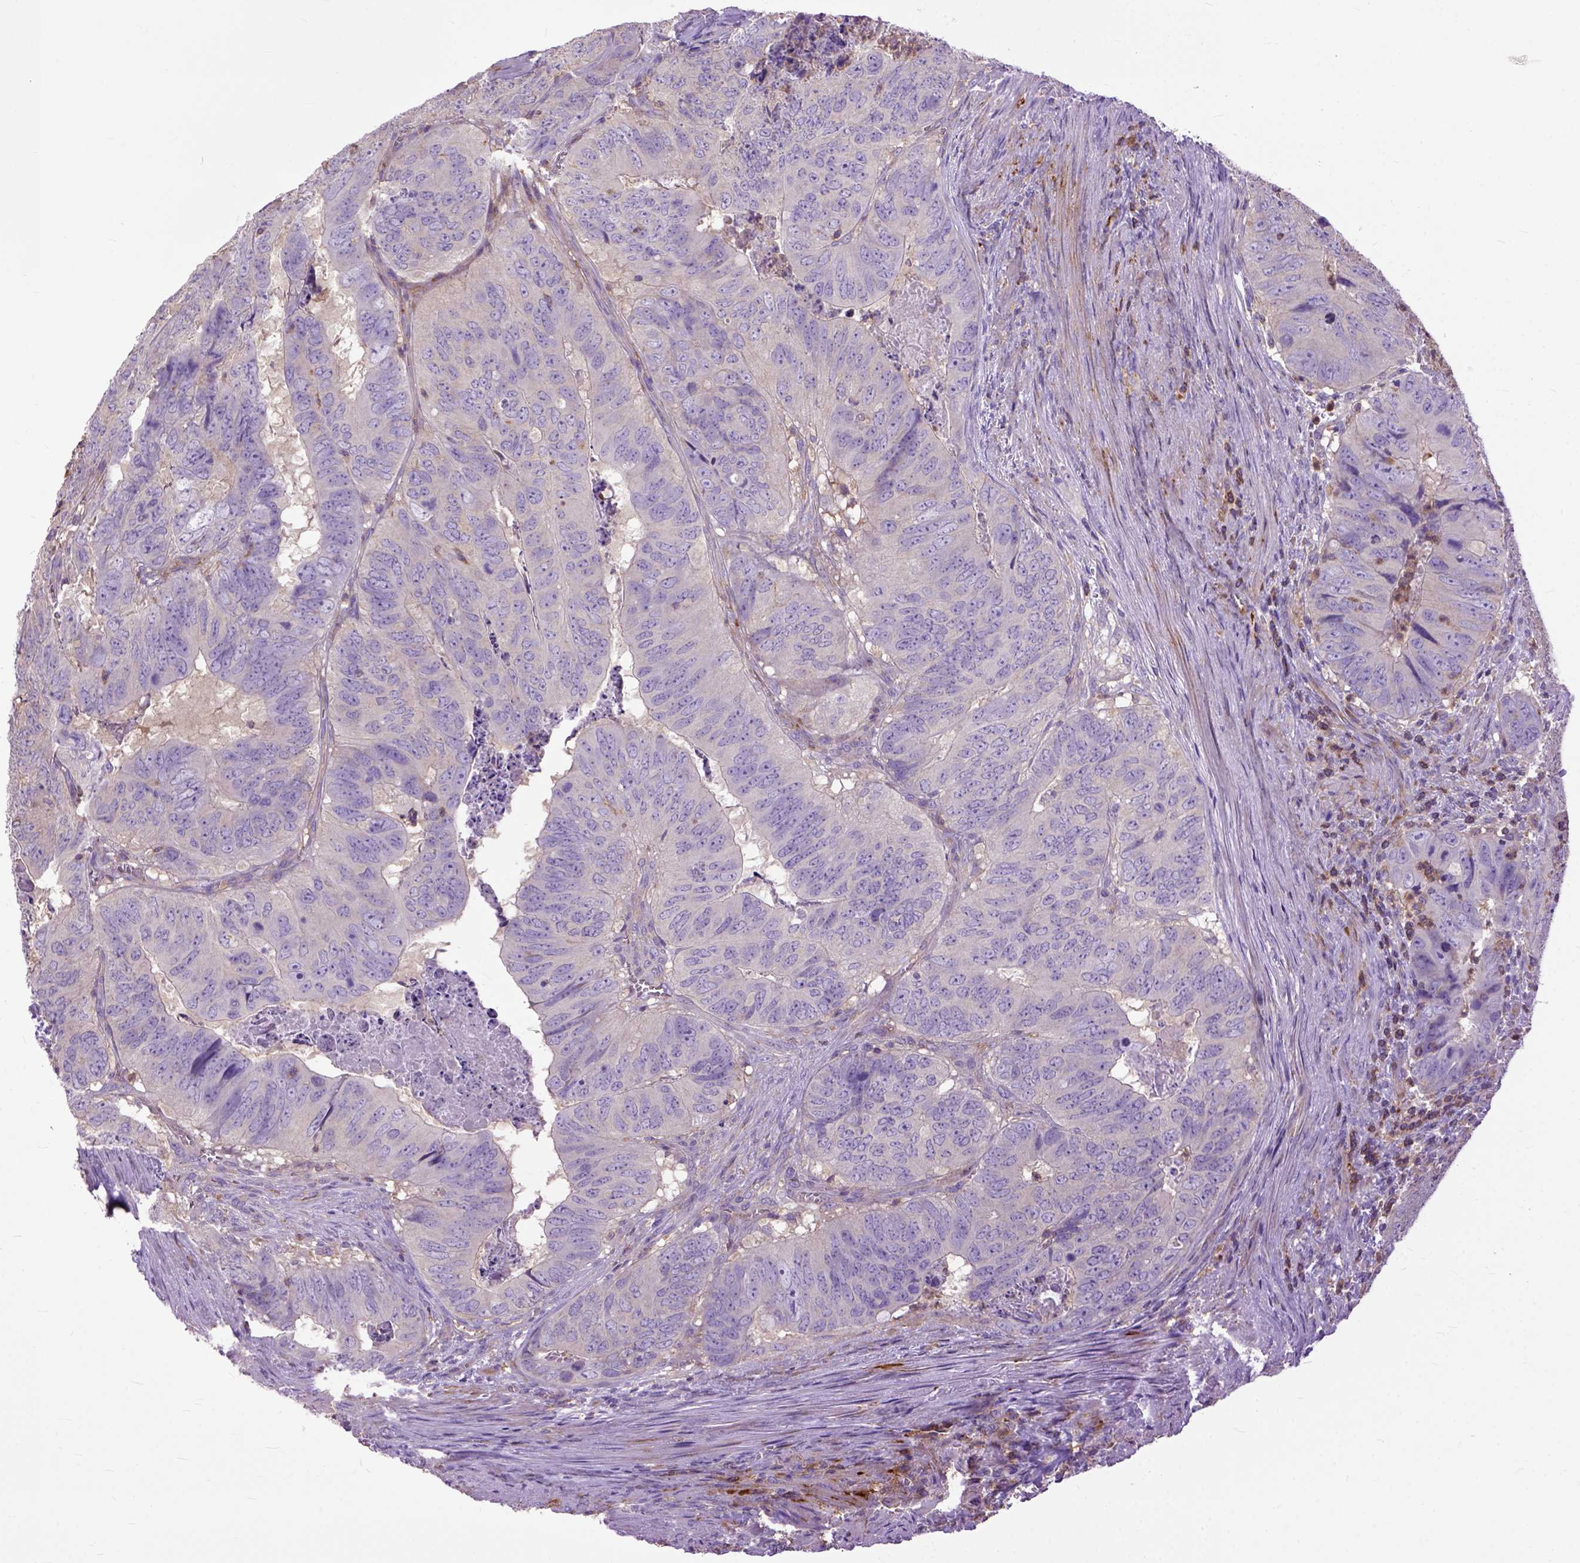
{"staining": {"intensity": "negative", "quantity": "none", "location": "none"}, "tissue": "colorectal cancer", "cell_type": "Tumor cells", "image_type": "cancer", "snomed": [{"axis": "morphology", "description": "Adenocarcinoma, NOS"}, {"axis": "topography", "description": "Colon"}], "caption": "Colorectal cancer (adenocarcinoma) was stained to show a protein in brown. There is no significant staining in tumor cells.", "gene": "NAMPT", "patient": {"sex": "male", "age": 79}}